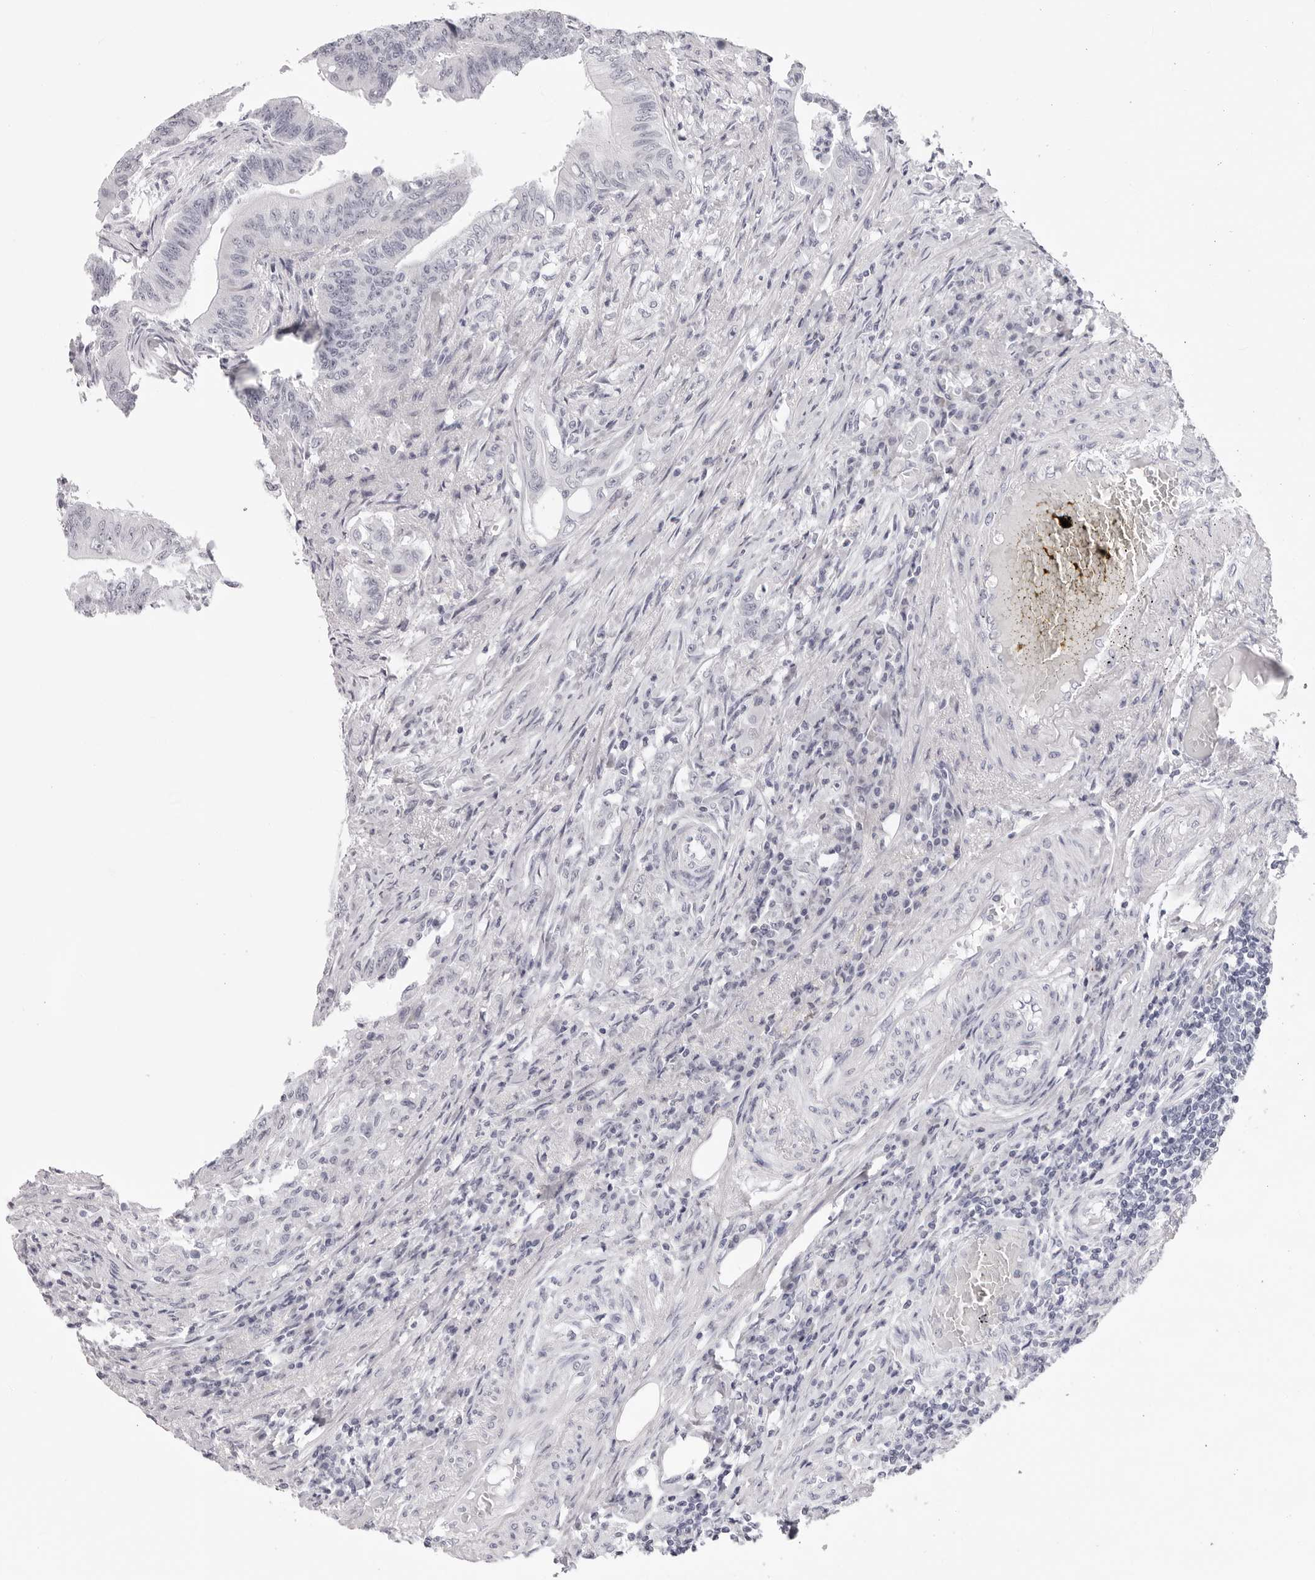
{"staining": {"intensity": "negative", "quantity": "none", "location": "none"}, "tissue": "colorectal cancer", "cell_type": "Tumor cells", "image_type": "cancer", "snomed": [{"axis": "morphology", "description": "Adenoma, NOS"}, {"axis": "morphology", "description": "Adenocarcinoma, NOS"}, {"axis": "topography", "description": "Colon"}], "caption": "The immunohistochemistry image has no significant positivity in tumor cells of colorectal cancer tissue.", "gene": "SMIM2", "patient": {"sex": "male", "age": 79}}